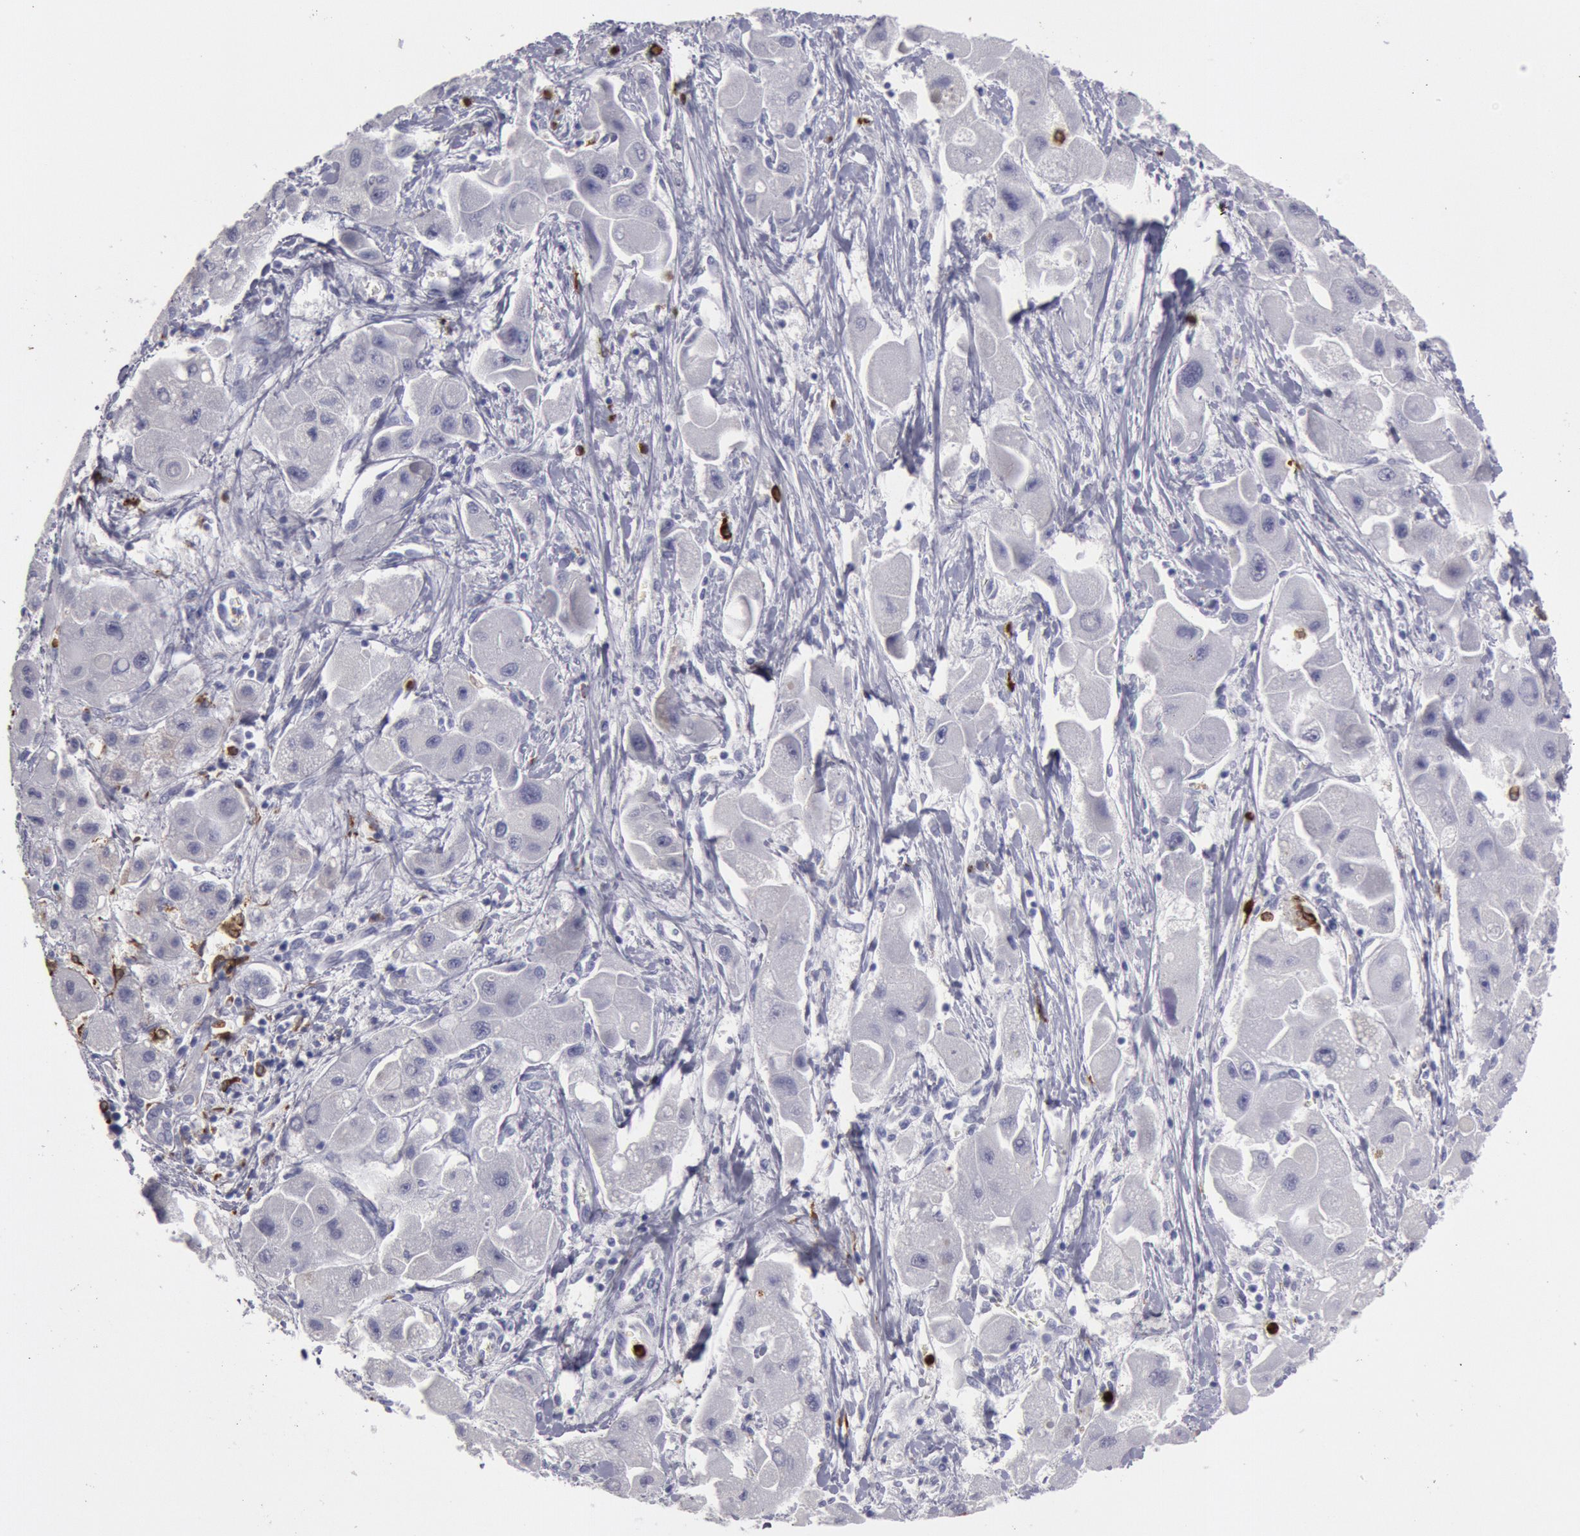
{"staining": {"intensity": "negative", "quantity": "none", "location": "none"}, "tissue": "liver cancer", "cell_type": "Tumor cells", "image_type": "cancer", "snomed": [{"axis": "morphology", "description": "Carcinoma, Hepatocellular, NOS"}, {"axis": "topography", "description": "Liver"}], "caption": "An immunohistochemistry photomicrograph of liver cancer (hepatocellular carcinoma) is shown. There is no staining in tumor cells of liver cancer (hepatocellular carcinoma).", "gene": "FCN1", "patient": {"sex": "male", "age": 24}}